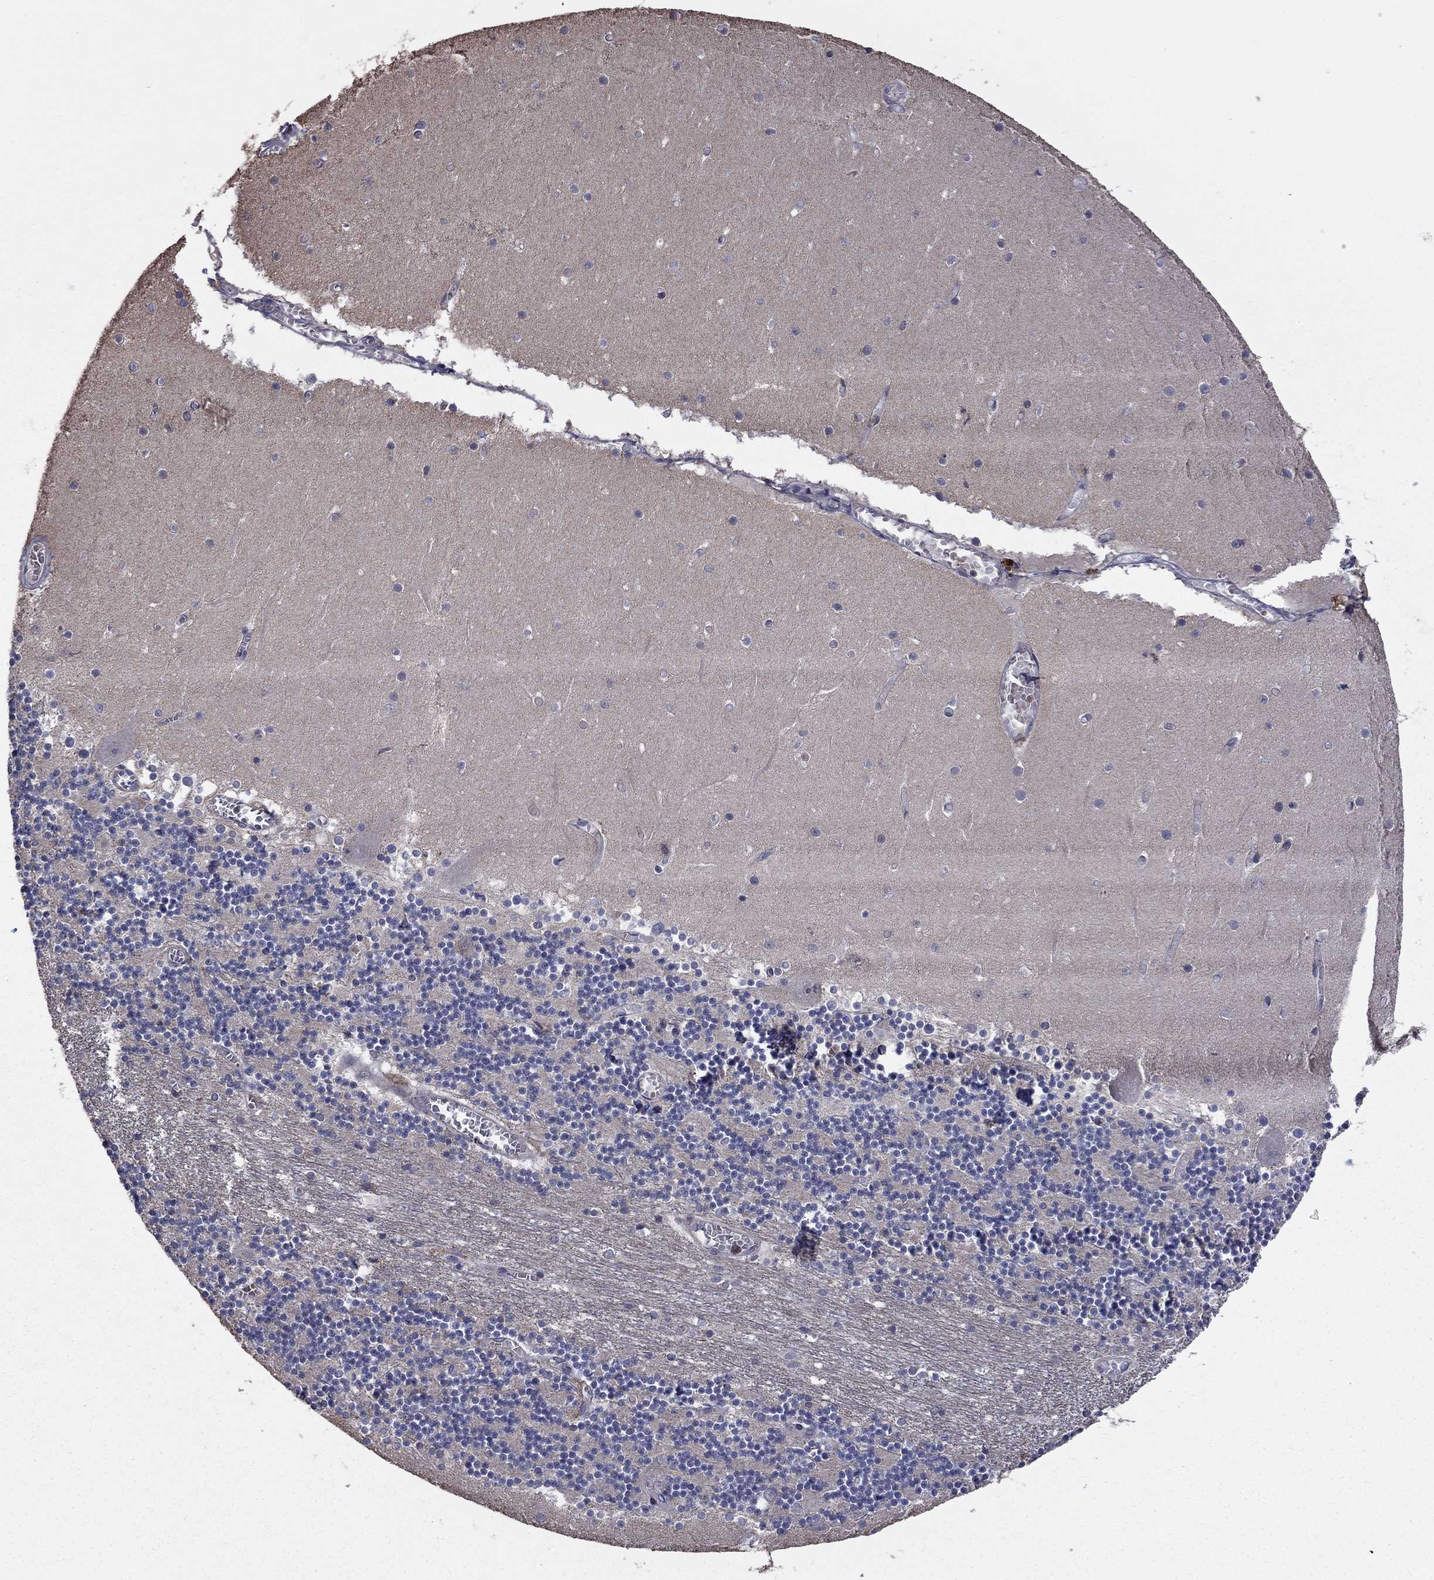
{"staining": {"intensity": "negative", "quantity": "none", "location": "none"}, "tissue": "cerebellum", "cell_type": "Cells in granular layer", "image_type": "normal", "snomed": [{"axis": "morphology", "description": "Normal tissue, NOS"}, {"axis": "topography", "description": "Cerebellum"}], "caption": "Benign cerebellum was stained to show a protein in brown. There is no significant staining in cells in granular layer.", "gene": "MEA1", "patient": {"sex": "female", "age": 28}}